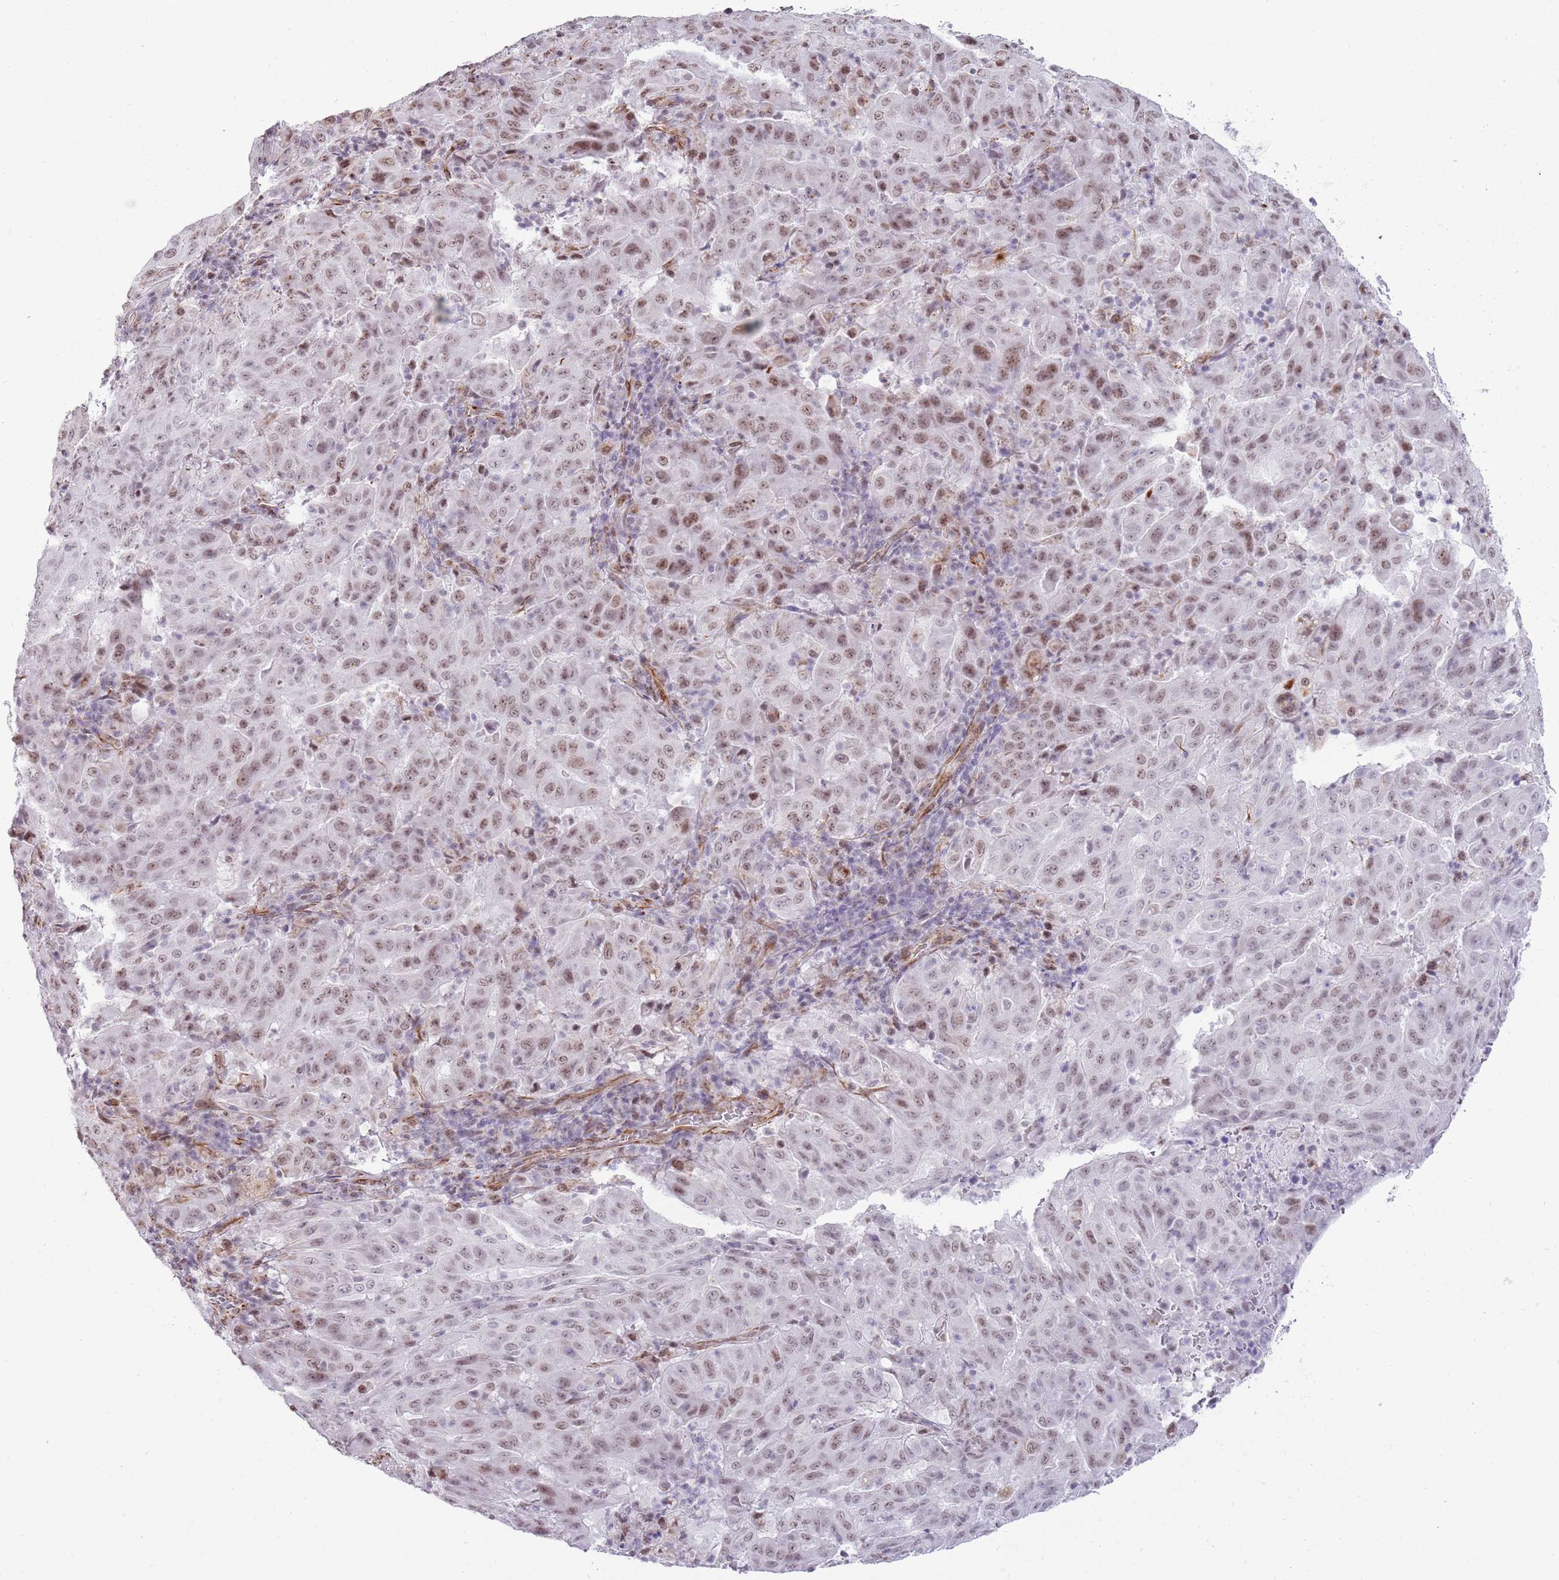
{"staining": {"intensity": "weak", "quantity": ">75%", "location": "nuclear"}, "tissue": "pancreatic cancer", "cell_type": "Tumor cells", "image_type": "cancer", "snomed": [{"axis": "morphology", "description": "Adenocarcinoma, NOS"}, {"axis": "topography", "description": "Pancreas"}], "caption": "Human pancreatic adenocarcinoma stained with a protein marker shows weak staining in tumor cells.", "gene": "NBPF3", "patient": {"sex": "male", "age": 63}}